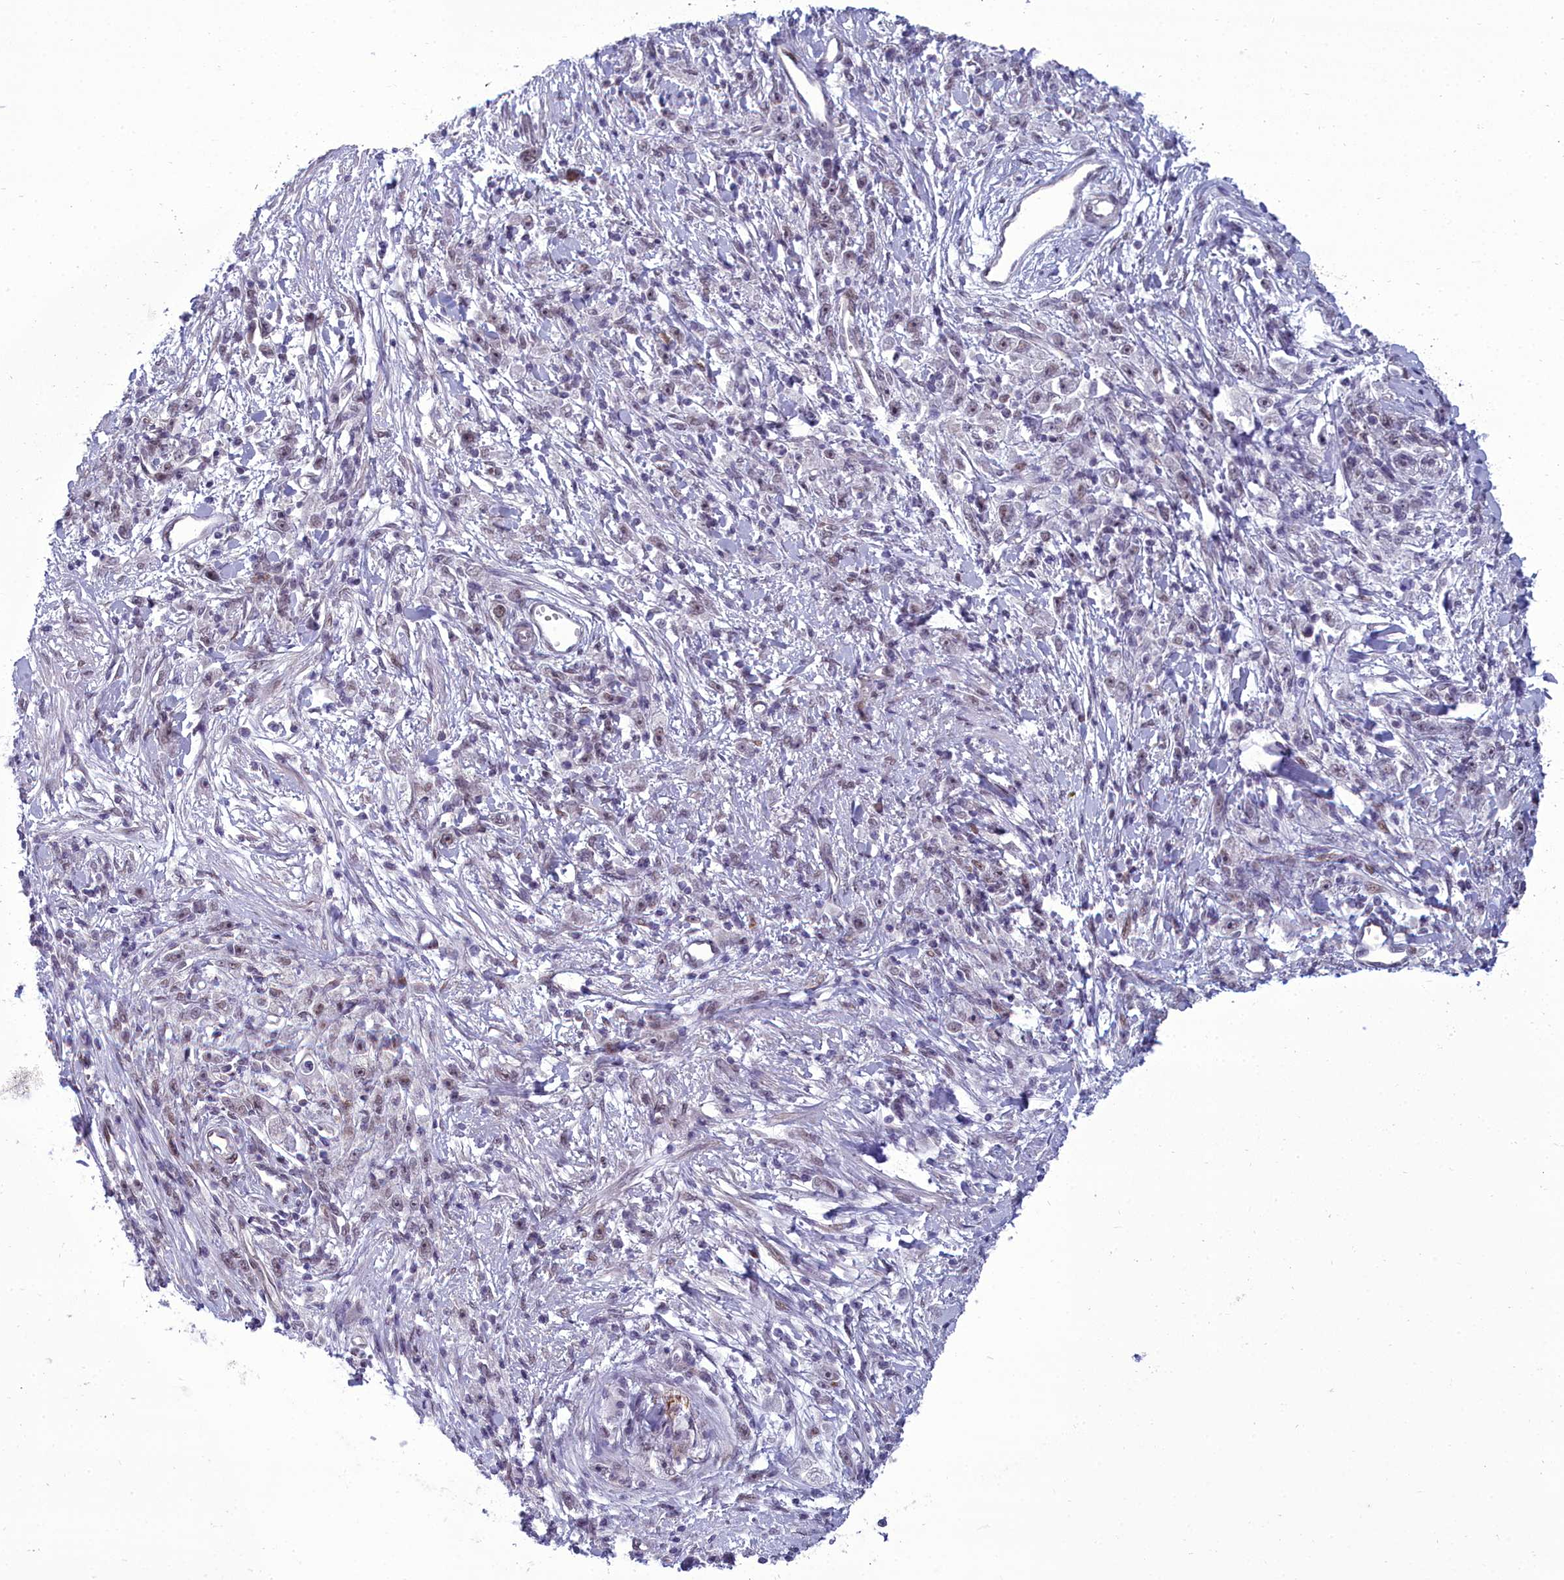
{"staining": {"intensity": "weak", "quantity": "<25%", "location": "nuclear"}, "tissue": "stomach cancer", "cell_type": "Tumor cells", "image_type": "cancer", "snomed": [{"axis": "morphology", "description": "Adenocarcinoma, NOS"}, {"axis": "topography", "description": "Stomach"}], "caption": "Tumor cells show no significant protein staining in stomach cancer (adenocarcinoma).", "gene": "CEACAM19", "patient": {"sex": "female", "age": 59}}